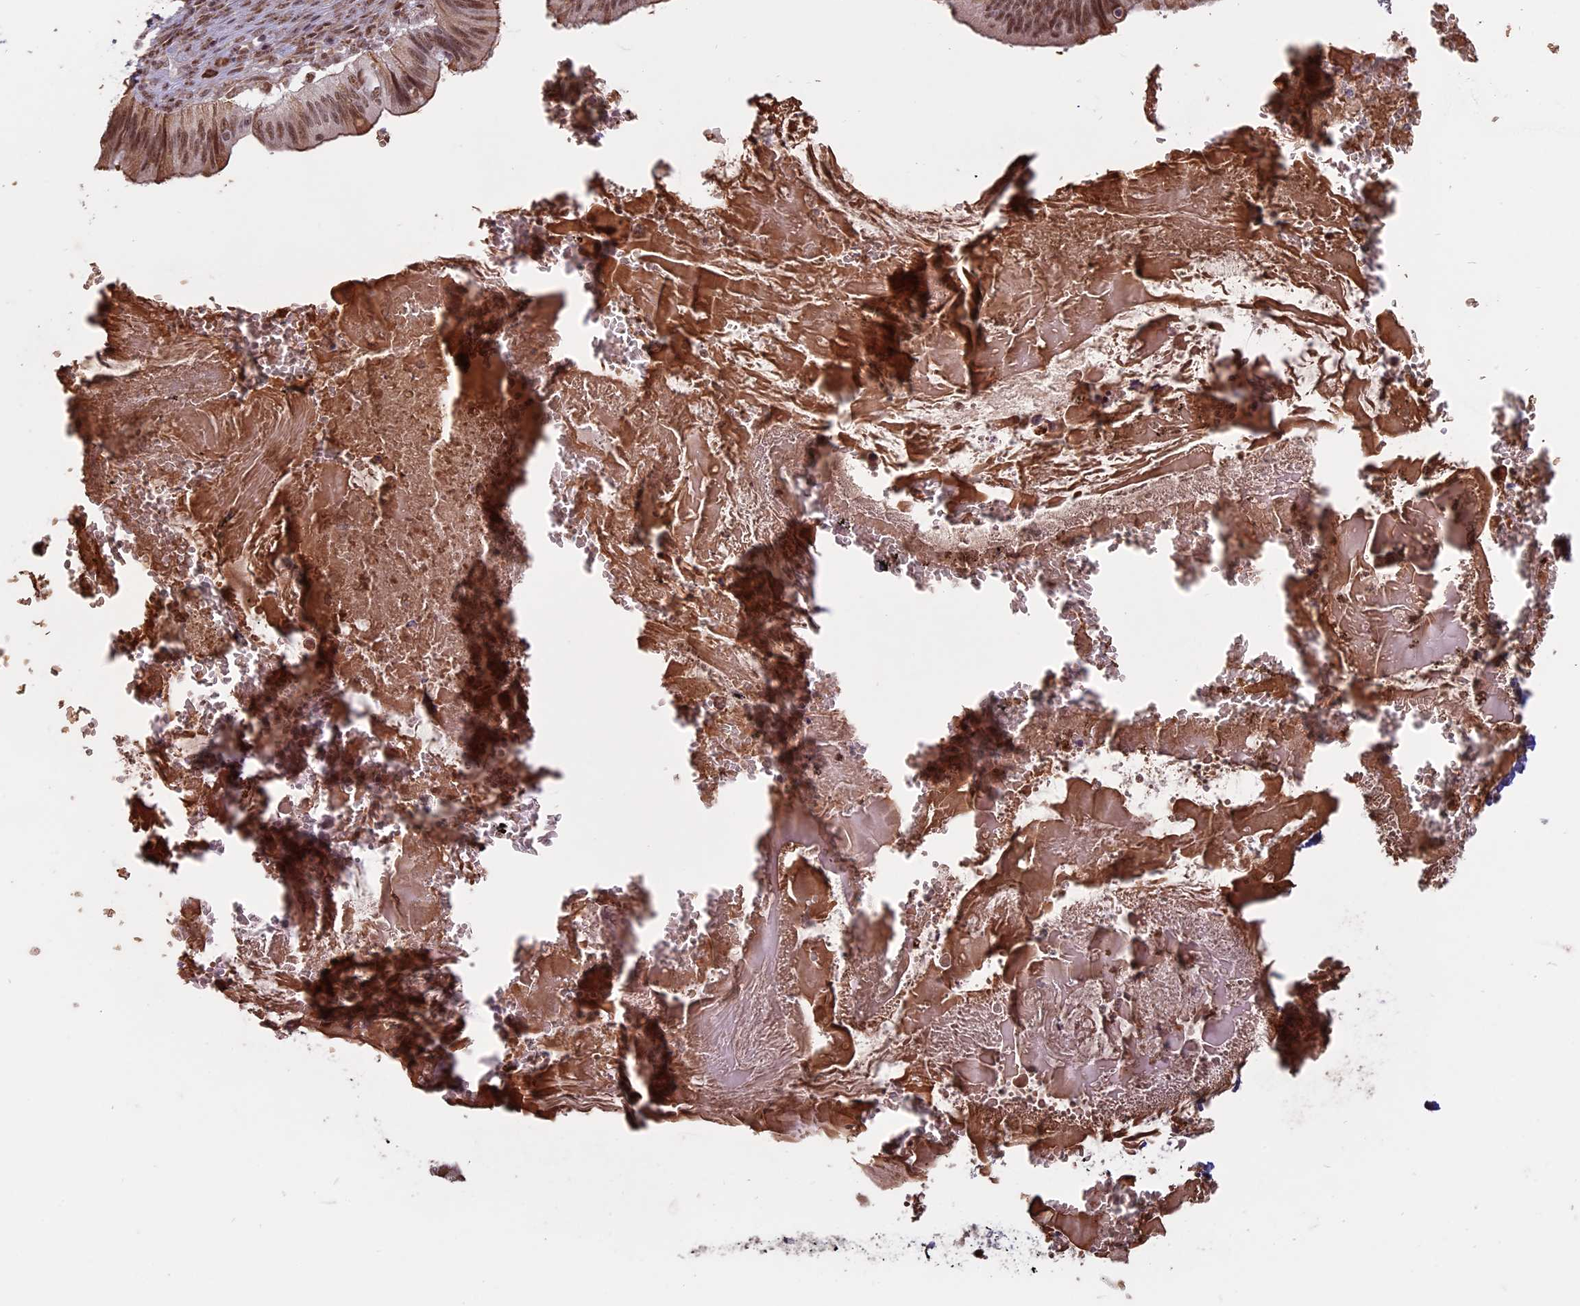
{"staining": {"intensity": "moderate", "quantity": ">75%", "location": "nuclear"}, "tissue": "cervical cancer", "cell_type": "Tumor cells", "image_type": "cancer", "snomed": [{"axis": "morphology", "description": "Adenocarcinoma, NOS"}, {"axis": "topography", "description": "Cervix"}], "caption": "Immunohistochemistry (IHC) photomicrograph of neoplastic tissue: human cervical cancer (adenocarcinoma) stained using IHC displays medium levels of moderate protein expression localized specifically in the nuclear of tumor cells, appearing as a nuclear brown color.", "gene": "MFAP1", "patient": {"sex": "female", "age": 42}}